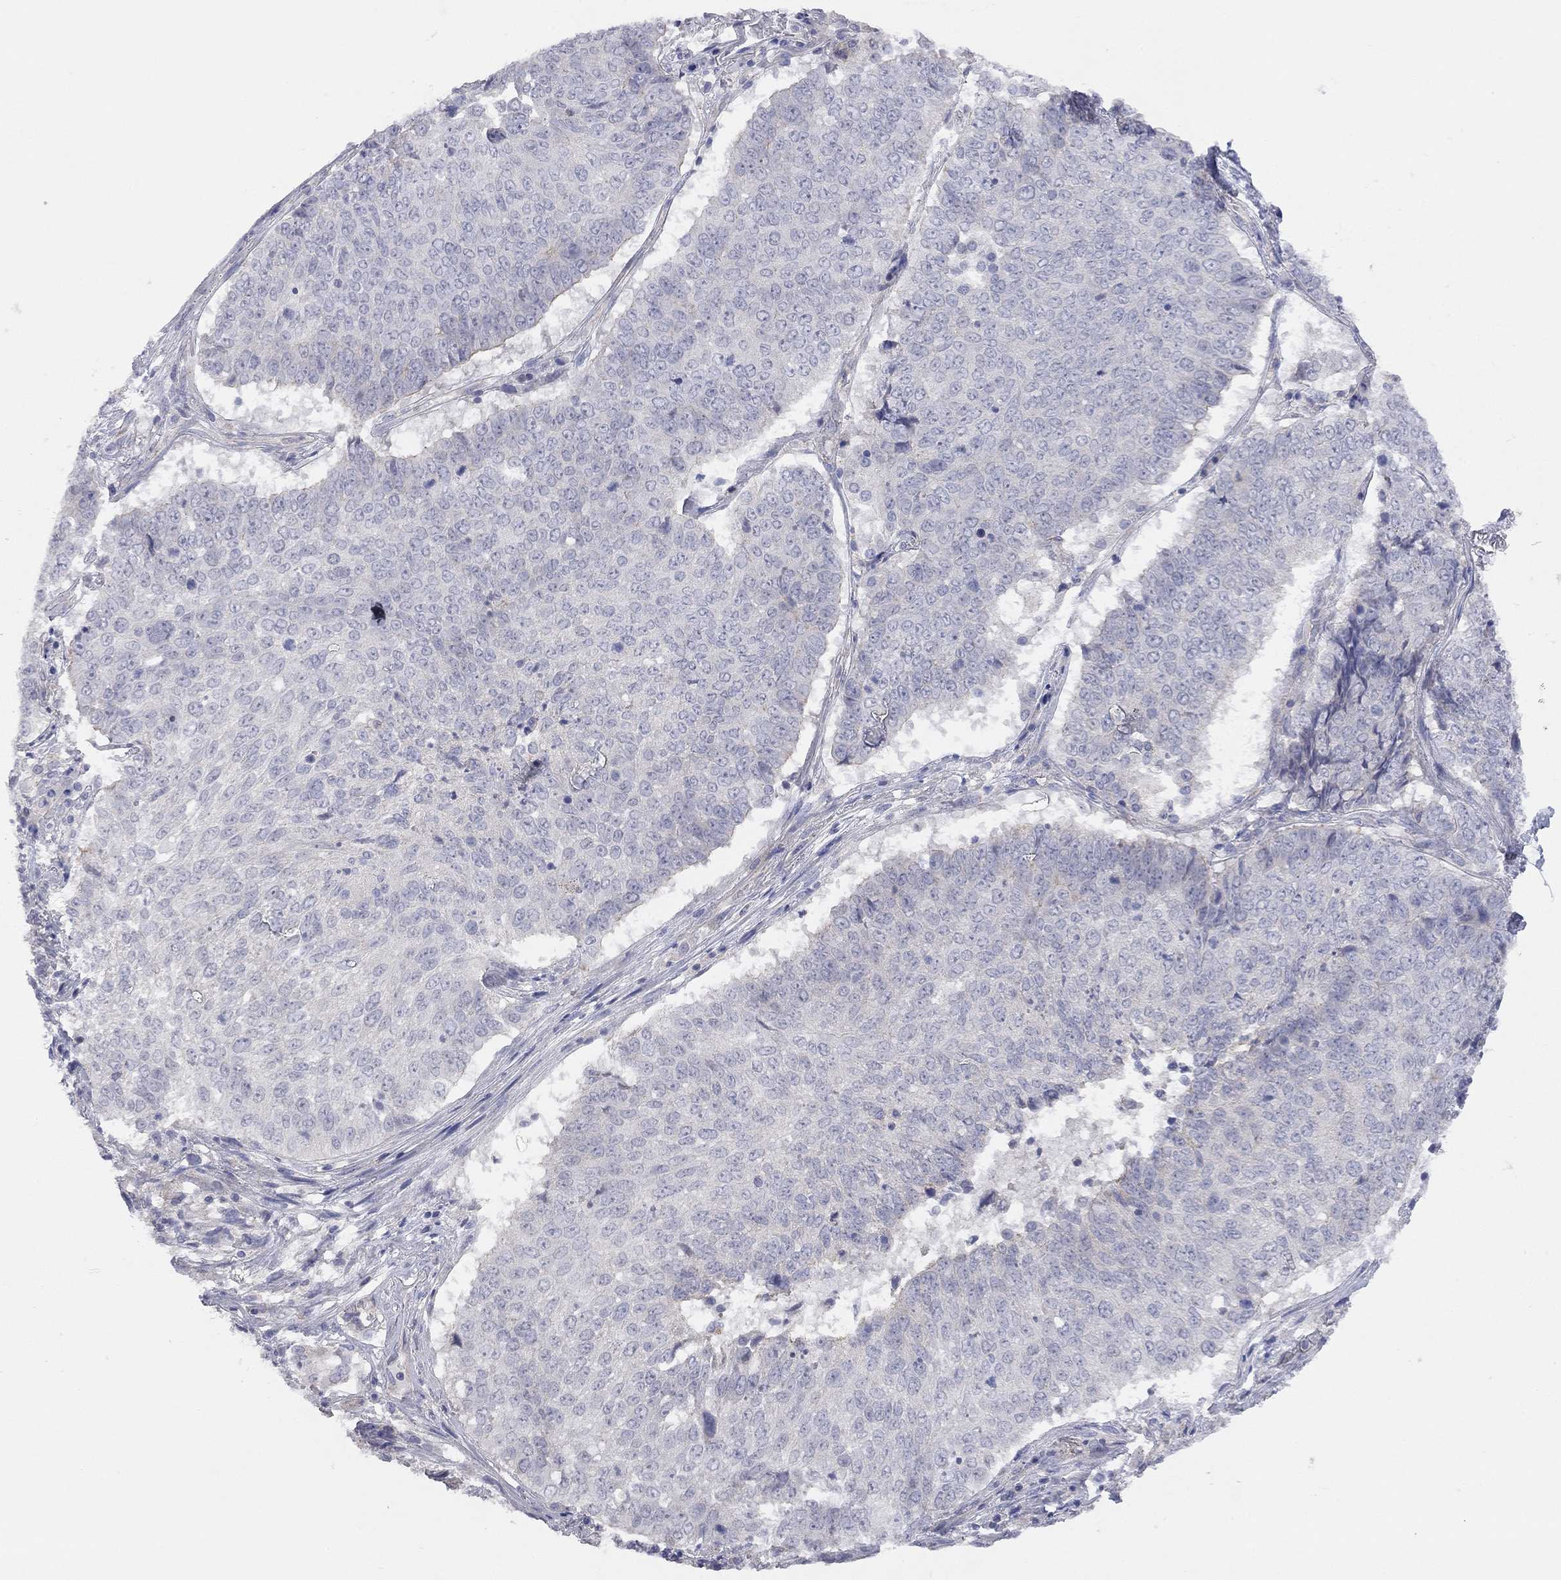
{"staining": {"intensity": "negative", "quantity": "none", "location": "none"}, "tissue": "lung cancer", "cell_type": "Tumor cells", "image_type": "cancer", "snomed": [{"axis": "morphology", "description": "Squamous cell carcinoma, NOS"}, {"axis": "topography", "description": "Lung"}], "caption": "Lung squamous cell carcinoma stained for a protein using immunohistochemistry shows no expression tumor cells.", "gene": "KCNB1", "patient": {"sex": "male", "age": 64}}